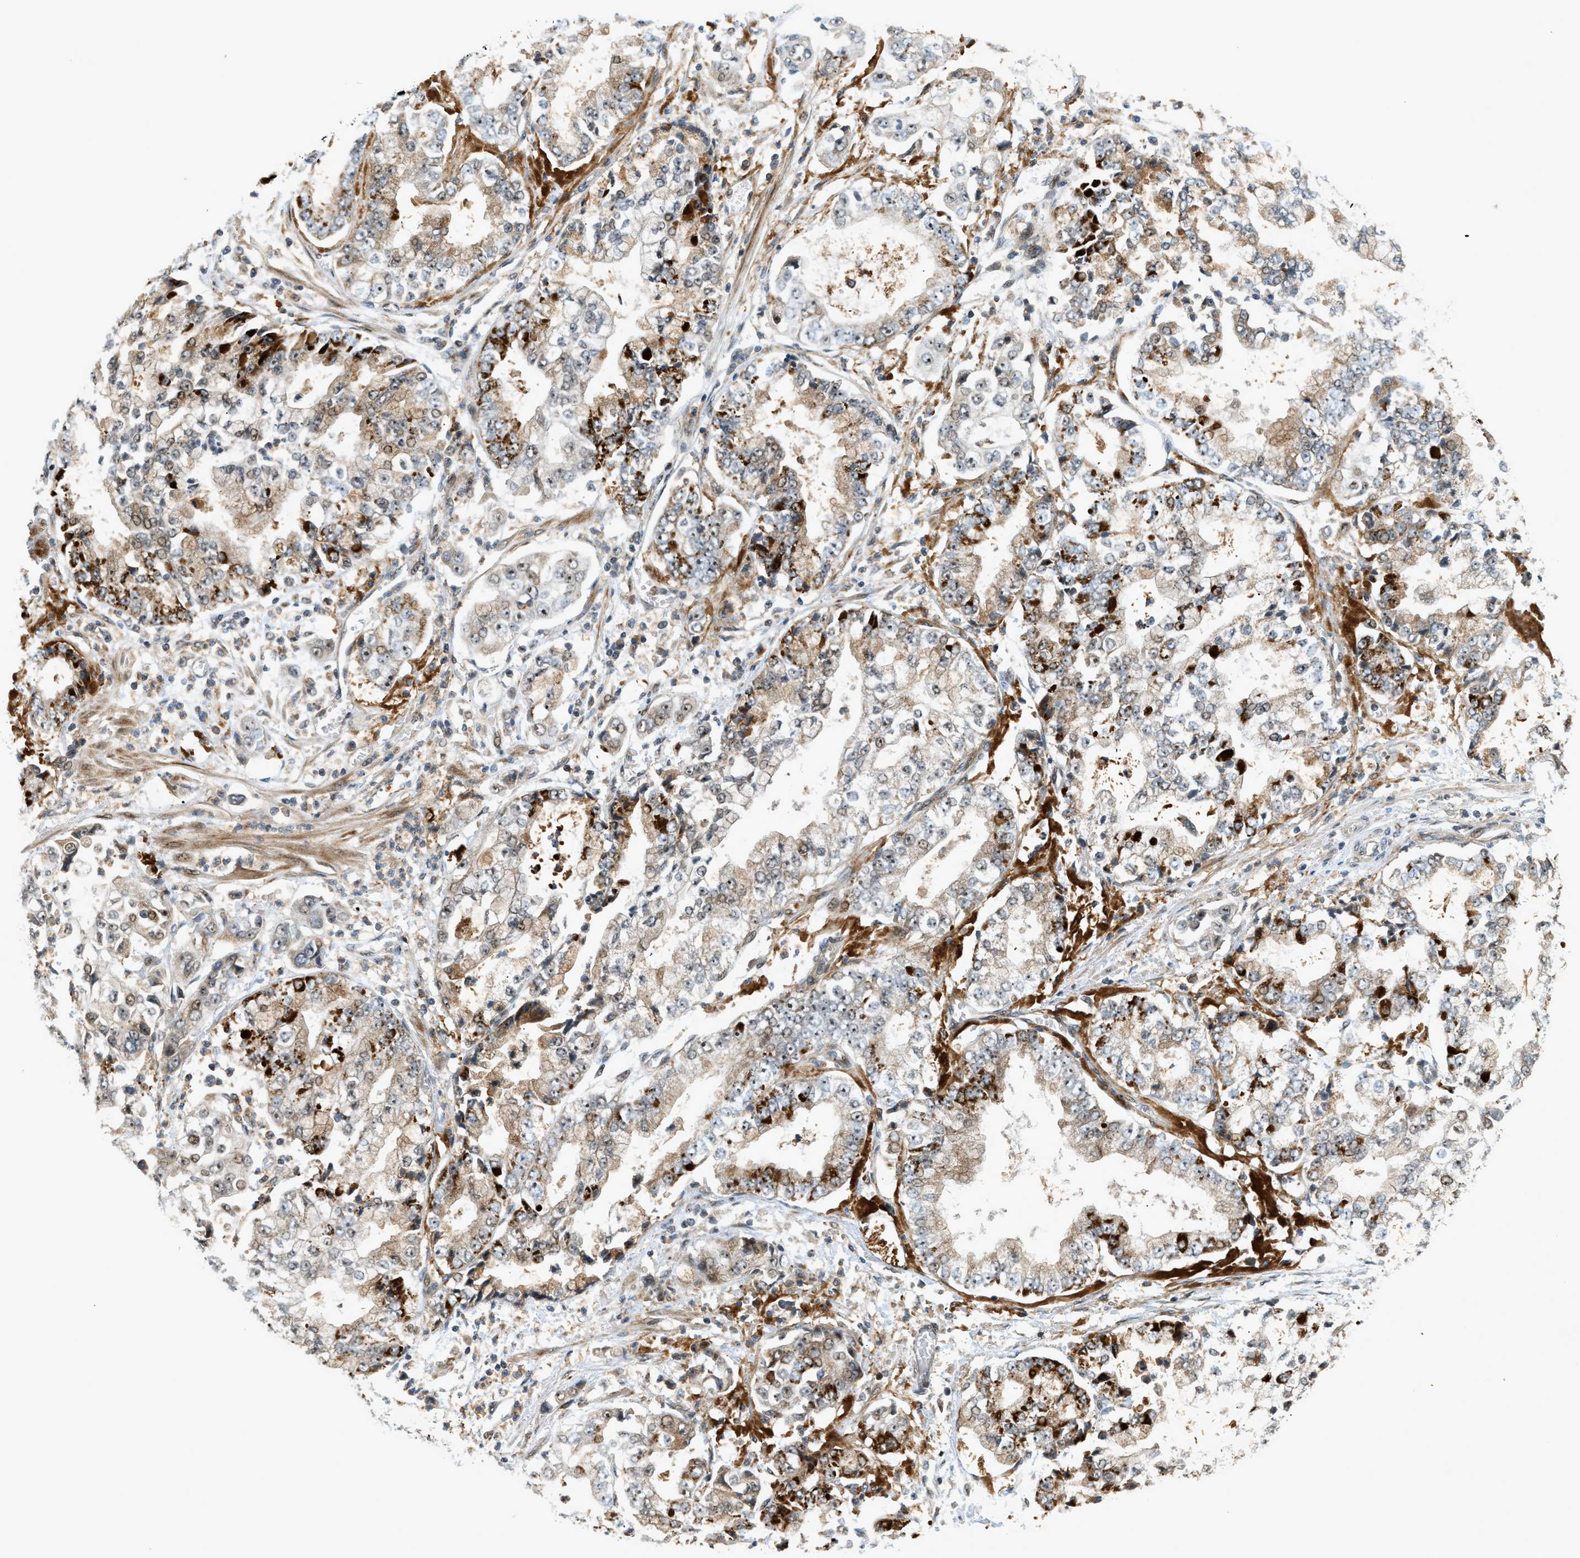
{"staining": {"intensity": "strong", "quantity": "25%-75%", "location": "cytoplasmic/membranous,nuclear"}, "tissue": "stomach cancer", "cell_type": "Tumor cells", "image_type": "cancer", "snomed": [{"axis": "morphology", "description": "Adenocarcinoma, NOS"}, {"axis": "topography", "description": "Stomach"}], "caption": "Immunohistochemistry micrograph of neoplastic tissue: stomach cancer (adenocarcinoma) stained using IHC exhibits high levels of strong protein expression localized specifically in the cytoplasmic/membranous and nuclear of tumor cells, appearing as a cytoplasmic/membranous and nuclear brown color.", "gene": "TRAPPC14", "patient": {"sex": "male", "age": 76}}